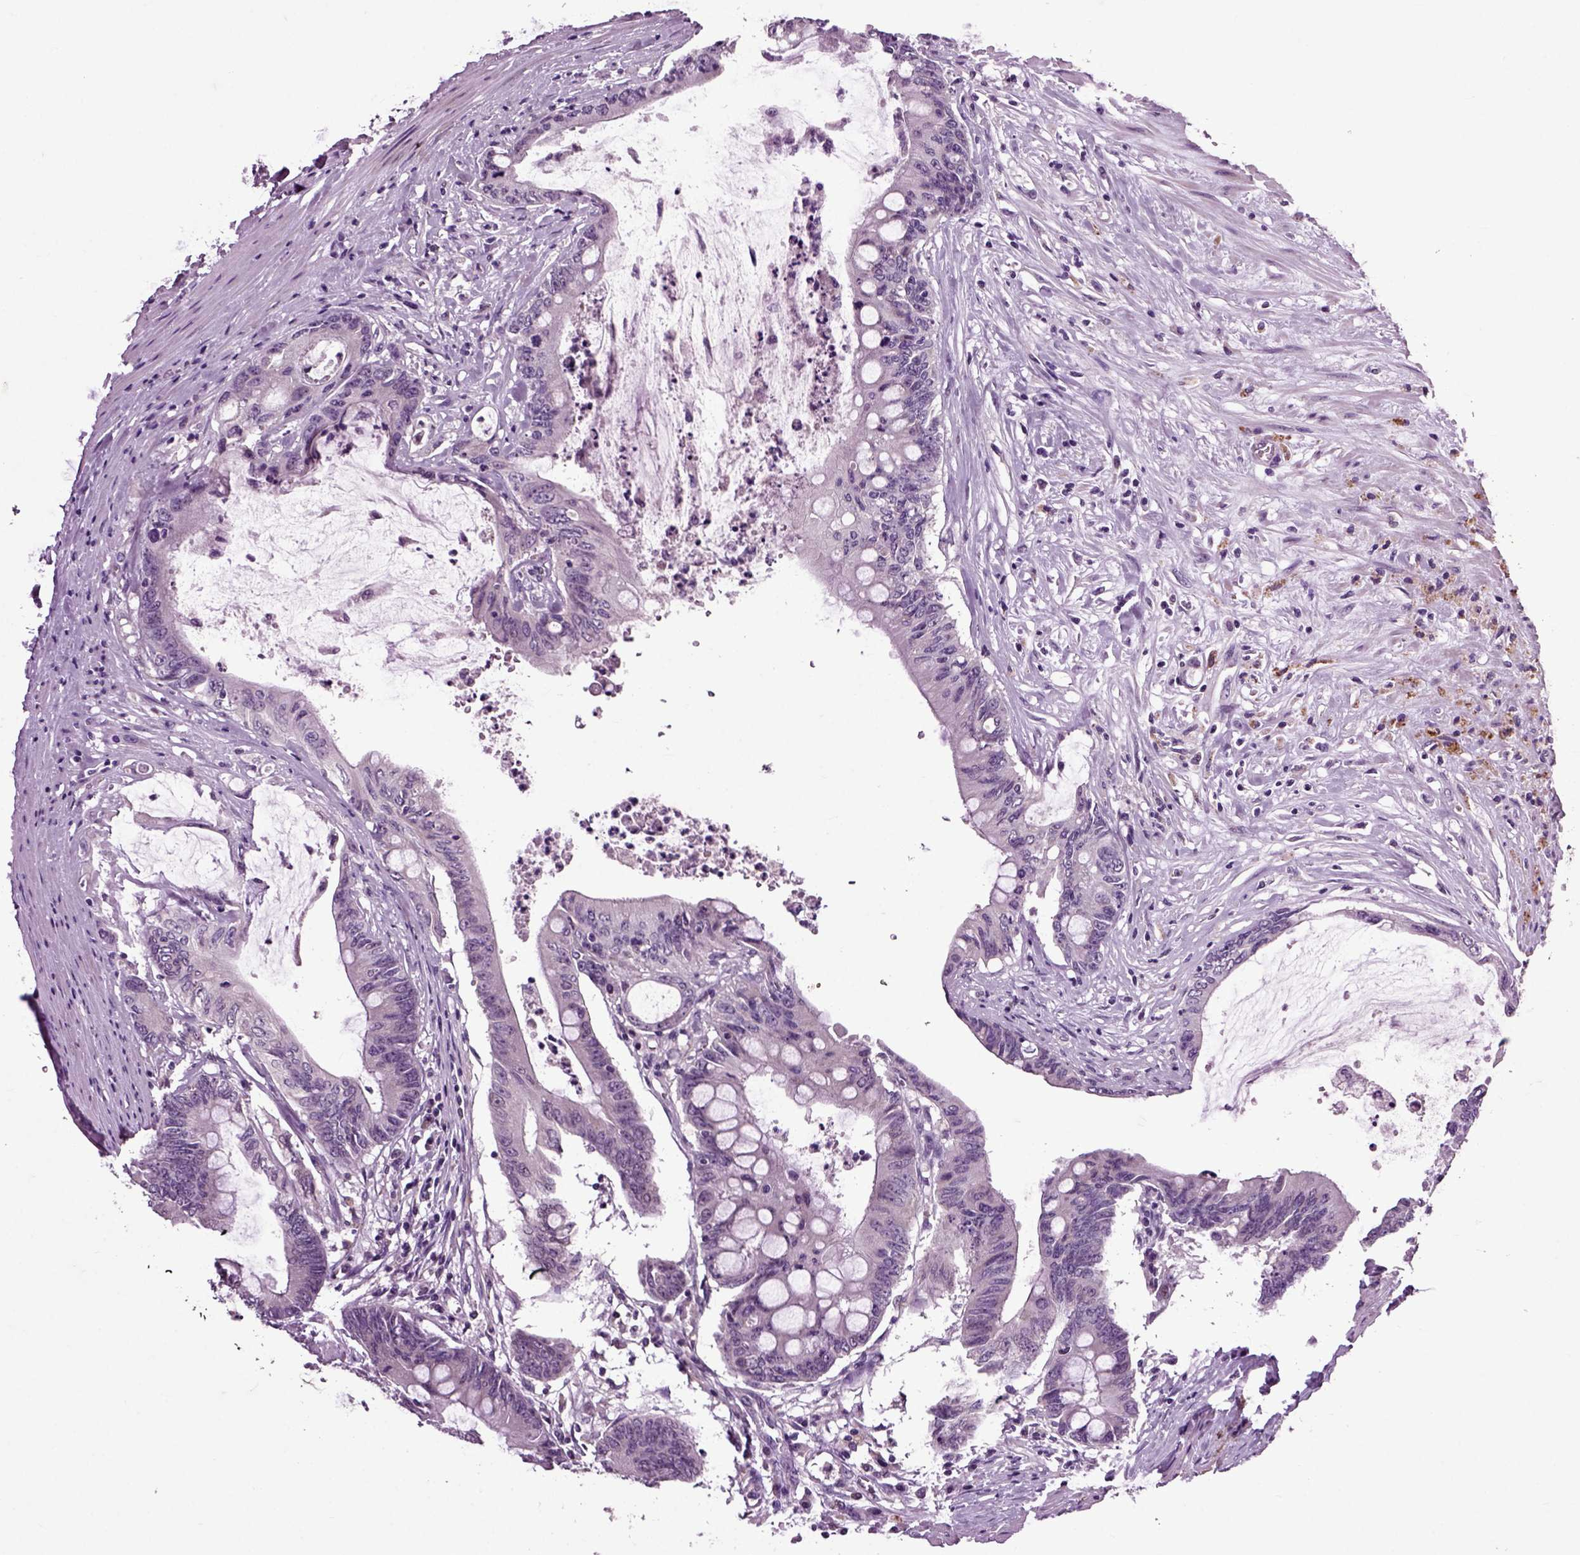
{"staining": {"intensity": "negative", "quantity": "none", "location": "none"}, "tissue": "colorectal cancer", "cell_type": "Tumor cells", "image_type": "cancer", "snomed": [{"axis": "morphology", "description": "Adenocarcinoma, NOS"}, {"axis": "topography", "description": "Rectum"}], "caption": "High power microscopy histopathology image of an immunohistochemistry (IHC) image of colorectal cancer (adenocarcinoma), revealing no significant expression in tumor cells.", "gene": "CRHR1", "patient": {"sex": "male", "age": 59}}